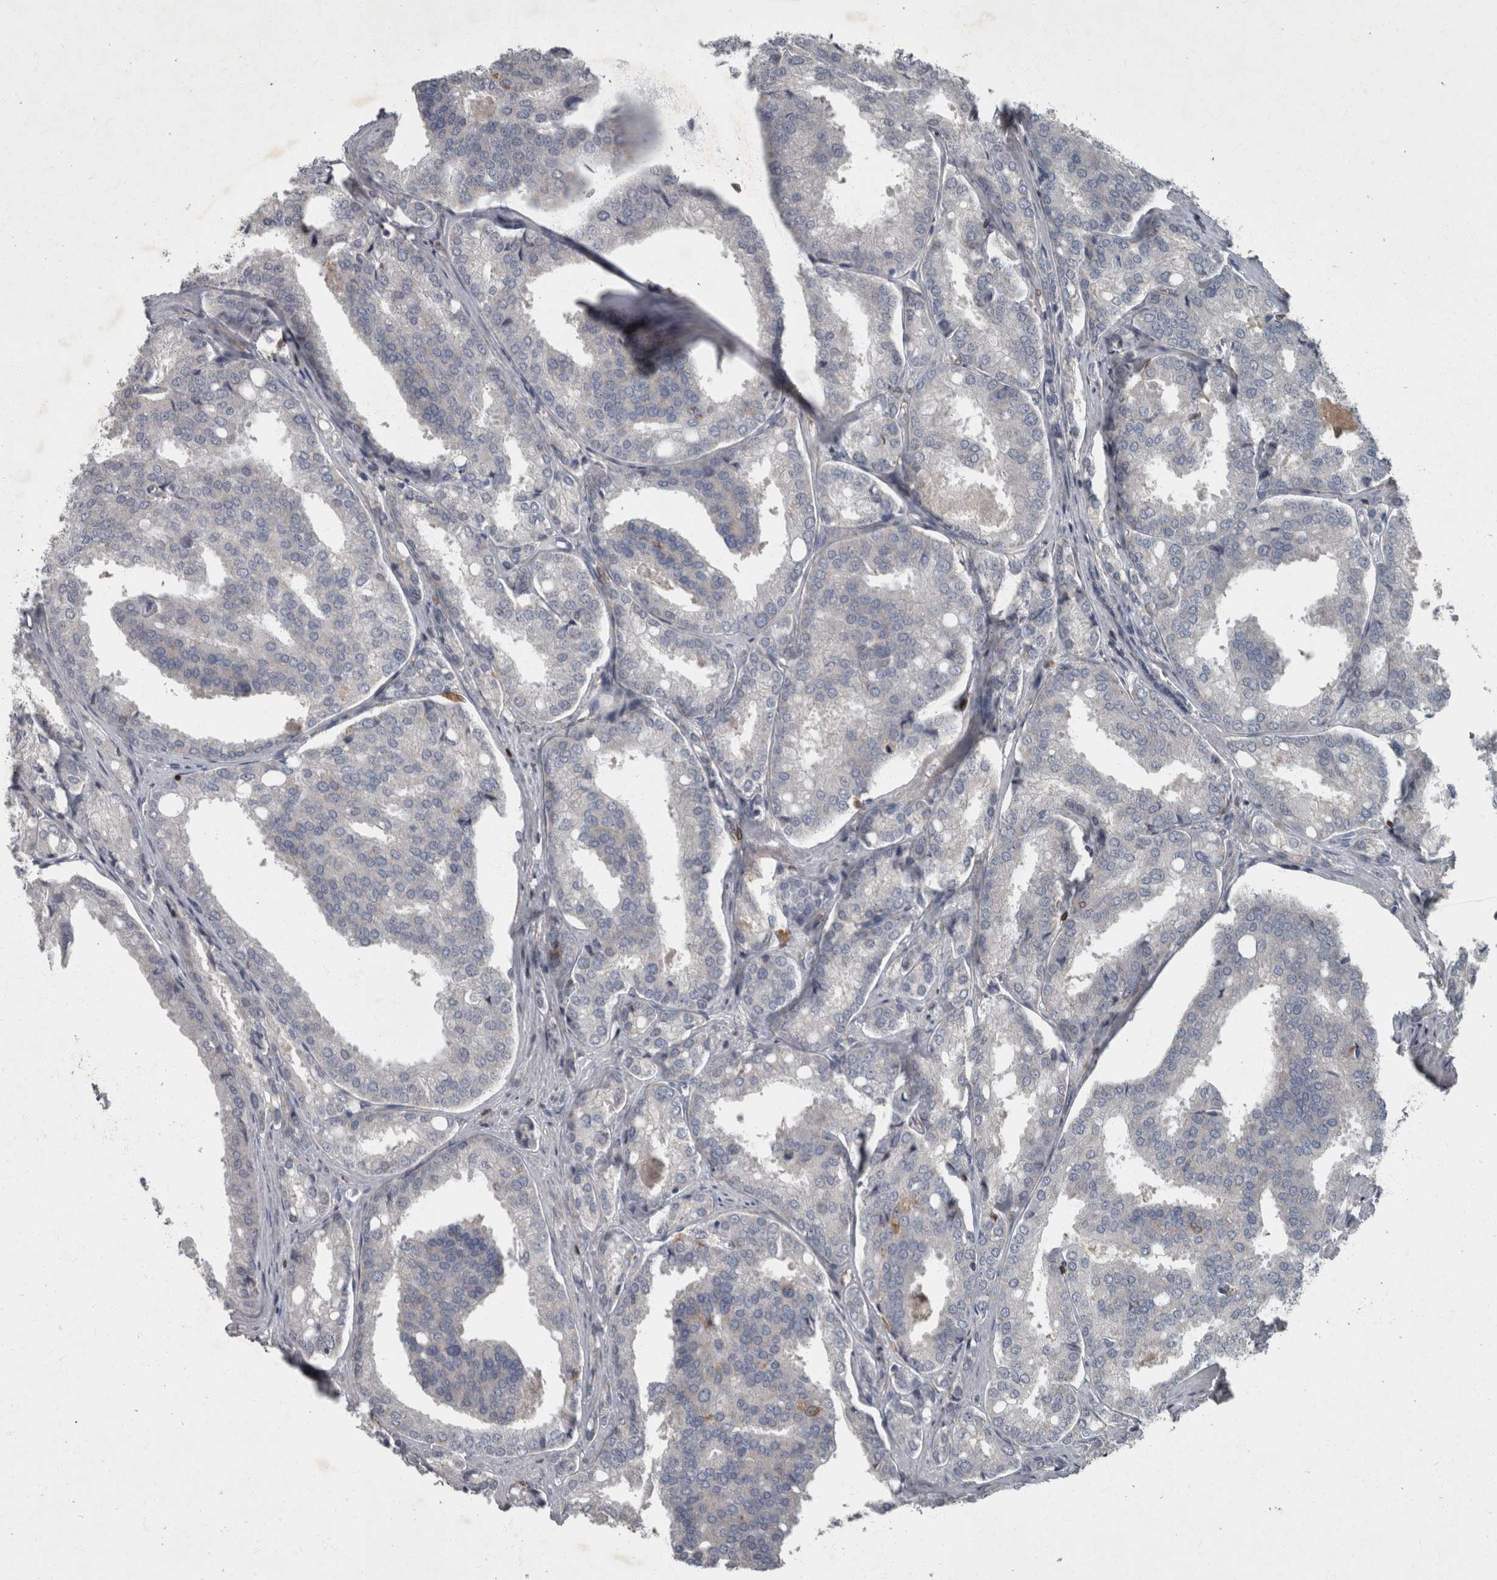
{"staining": {"intensity": "negative", "quantity": "none", "location": "none"}, "tissue": "prostate cancer", "cell_type": "Tumor cells", "image_type": "cancer", "snomed": [{"axis": "morphology", "description": "Adenocarcinoma, High grade"}, {"axis": "topography", "description": "Prostate"}], "caption": "Tumor cells show no significant protein positivity in prostate high-grade adenocarcinoma.", "gene": "PPP1R3C", "patient": {"sex": "male", "age": 50}}